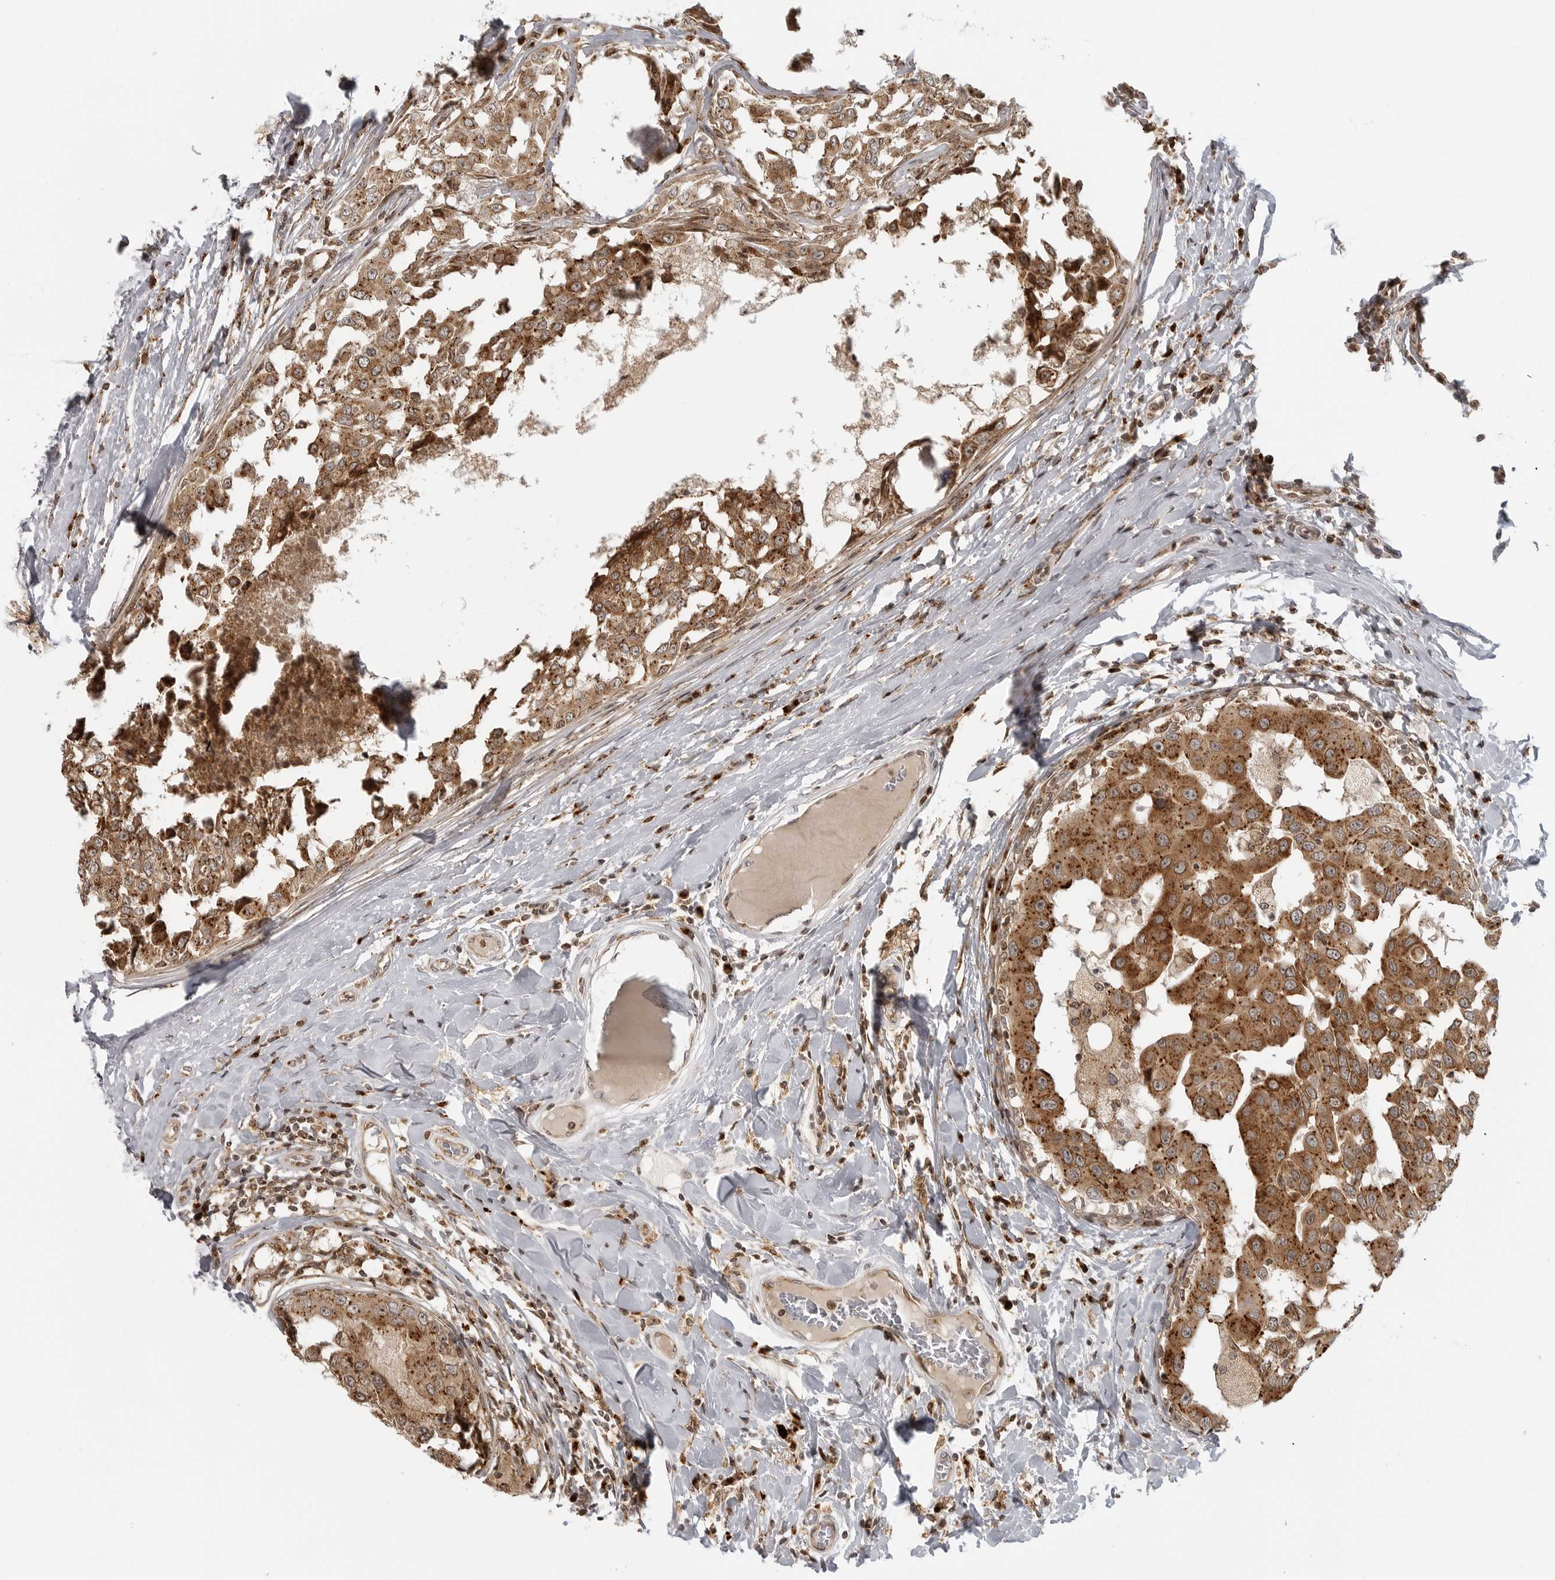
{"staining": {"intensity": "strong", "quantity": ">75%", "location": "cytoplasmic/membranous"}, "tissue": "breast cancer", "cell_type": "Tumor cells", "image_type": "cancer", "snomed": [{"axis": "morphology", "description": "Duct carcinoma"}, {"axis": "topography", "description": "Breast"}], "caption": "Protein staining of intraductal carcinoma (breast) tissue exhibits strong cytoplasmic/membranous staining in approximately >75% of tumor cells.", "gene": "COPA", "patient": {"sex": "female", "age": 27}}